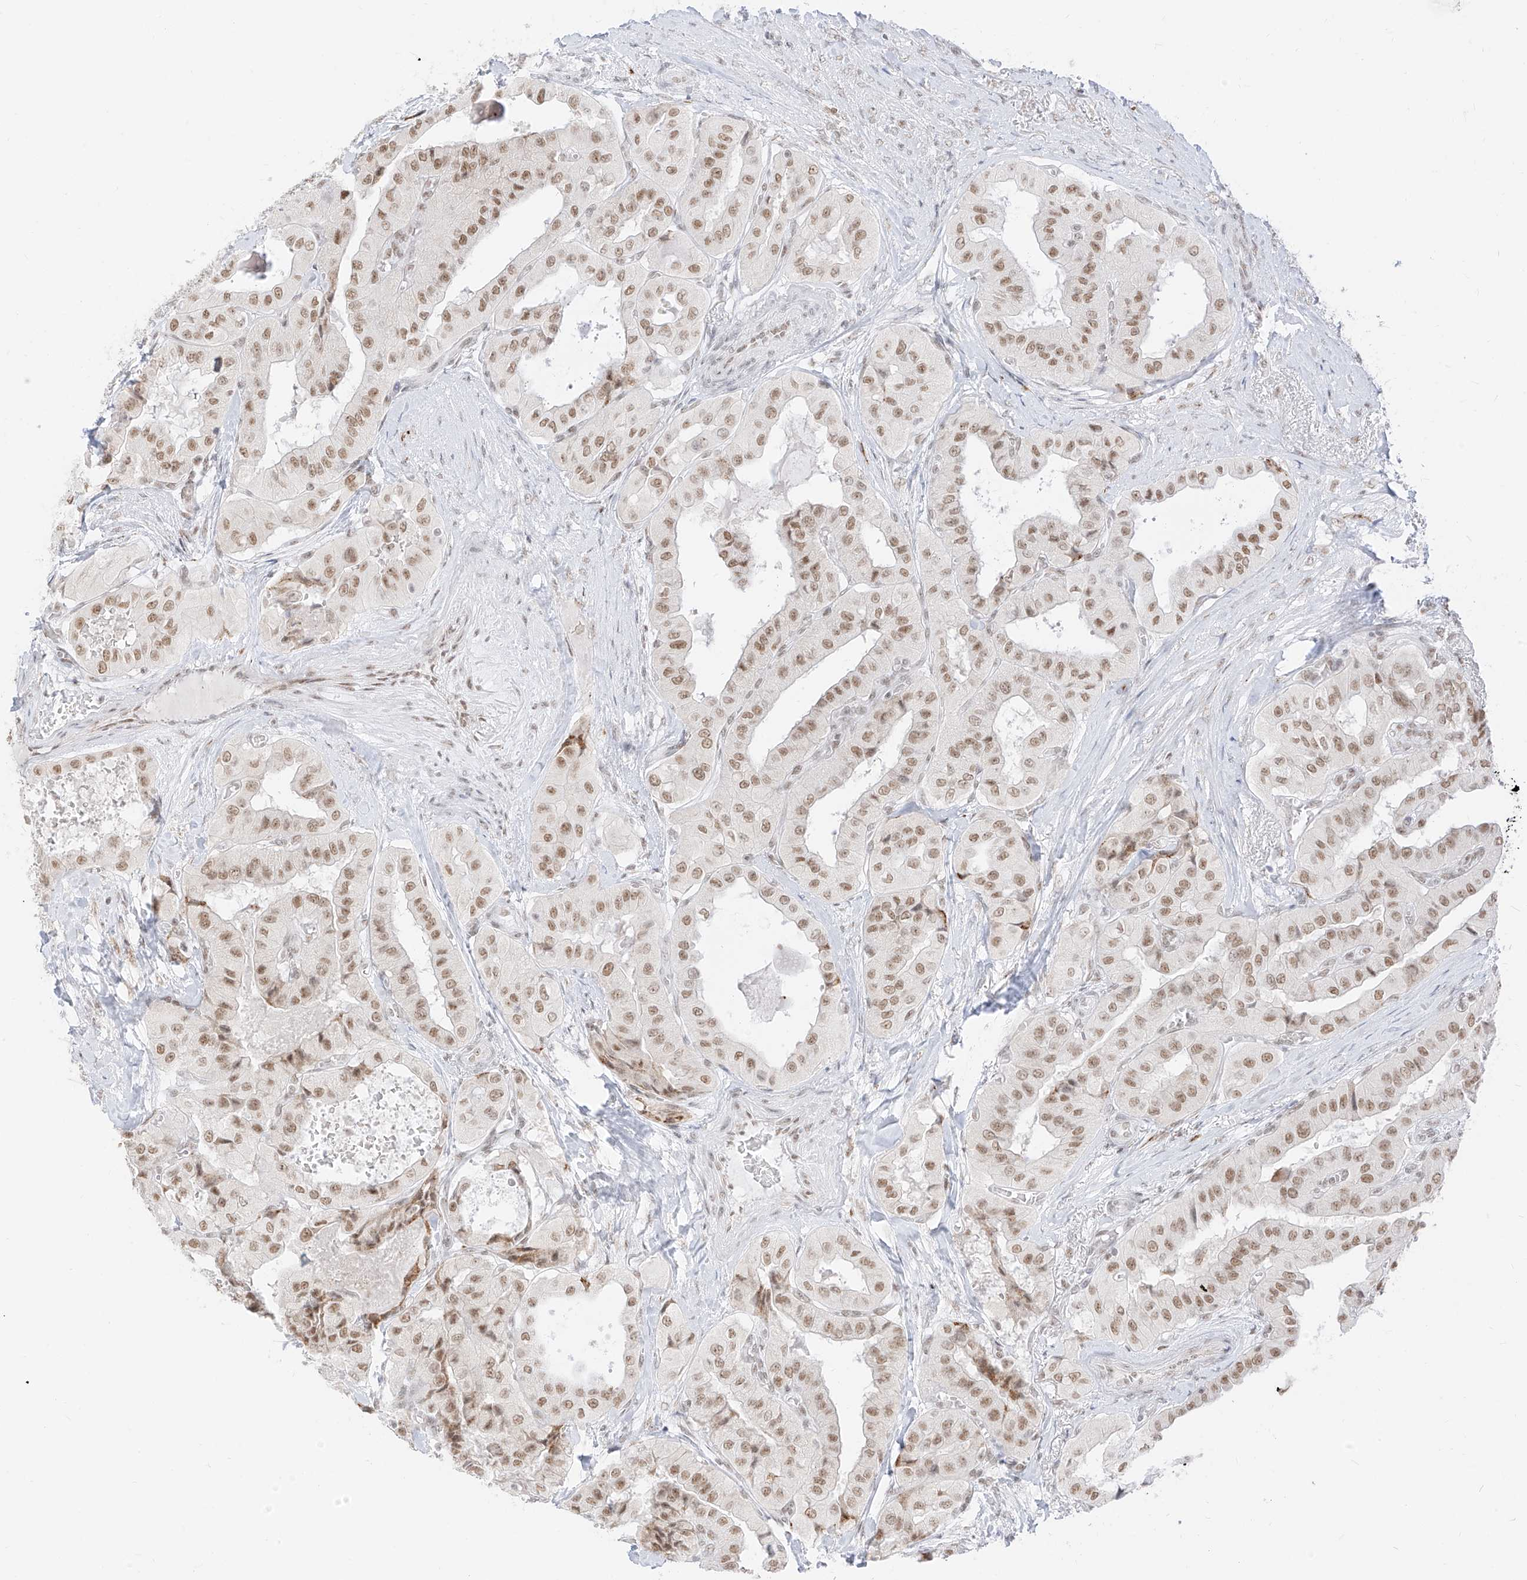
{"staining": {"intensity": "moderate", "quantity": ">75%", "location": "nuclear"}, "tissue": "thyroid cancer", "cell_type": "Tumor cells", "image_type": "cancer", "snomed": [{"axis": "morphology", "description": "Papillary adenocarcinoma, NOS"}, {"axis": "topography", "description": "Thyroid gland"}], "caption": "Human papillary adenocarcinoma (thyroid) stained with a protein marker reveals moderate staining in tumor cells.", "gene": "SUPT5H", "patient": {"sex": "female", "age": 59}}